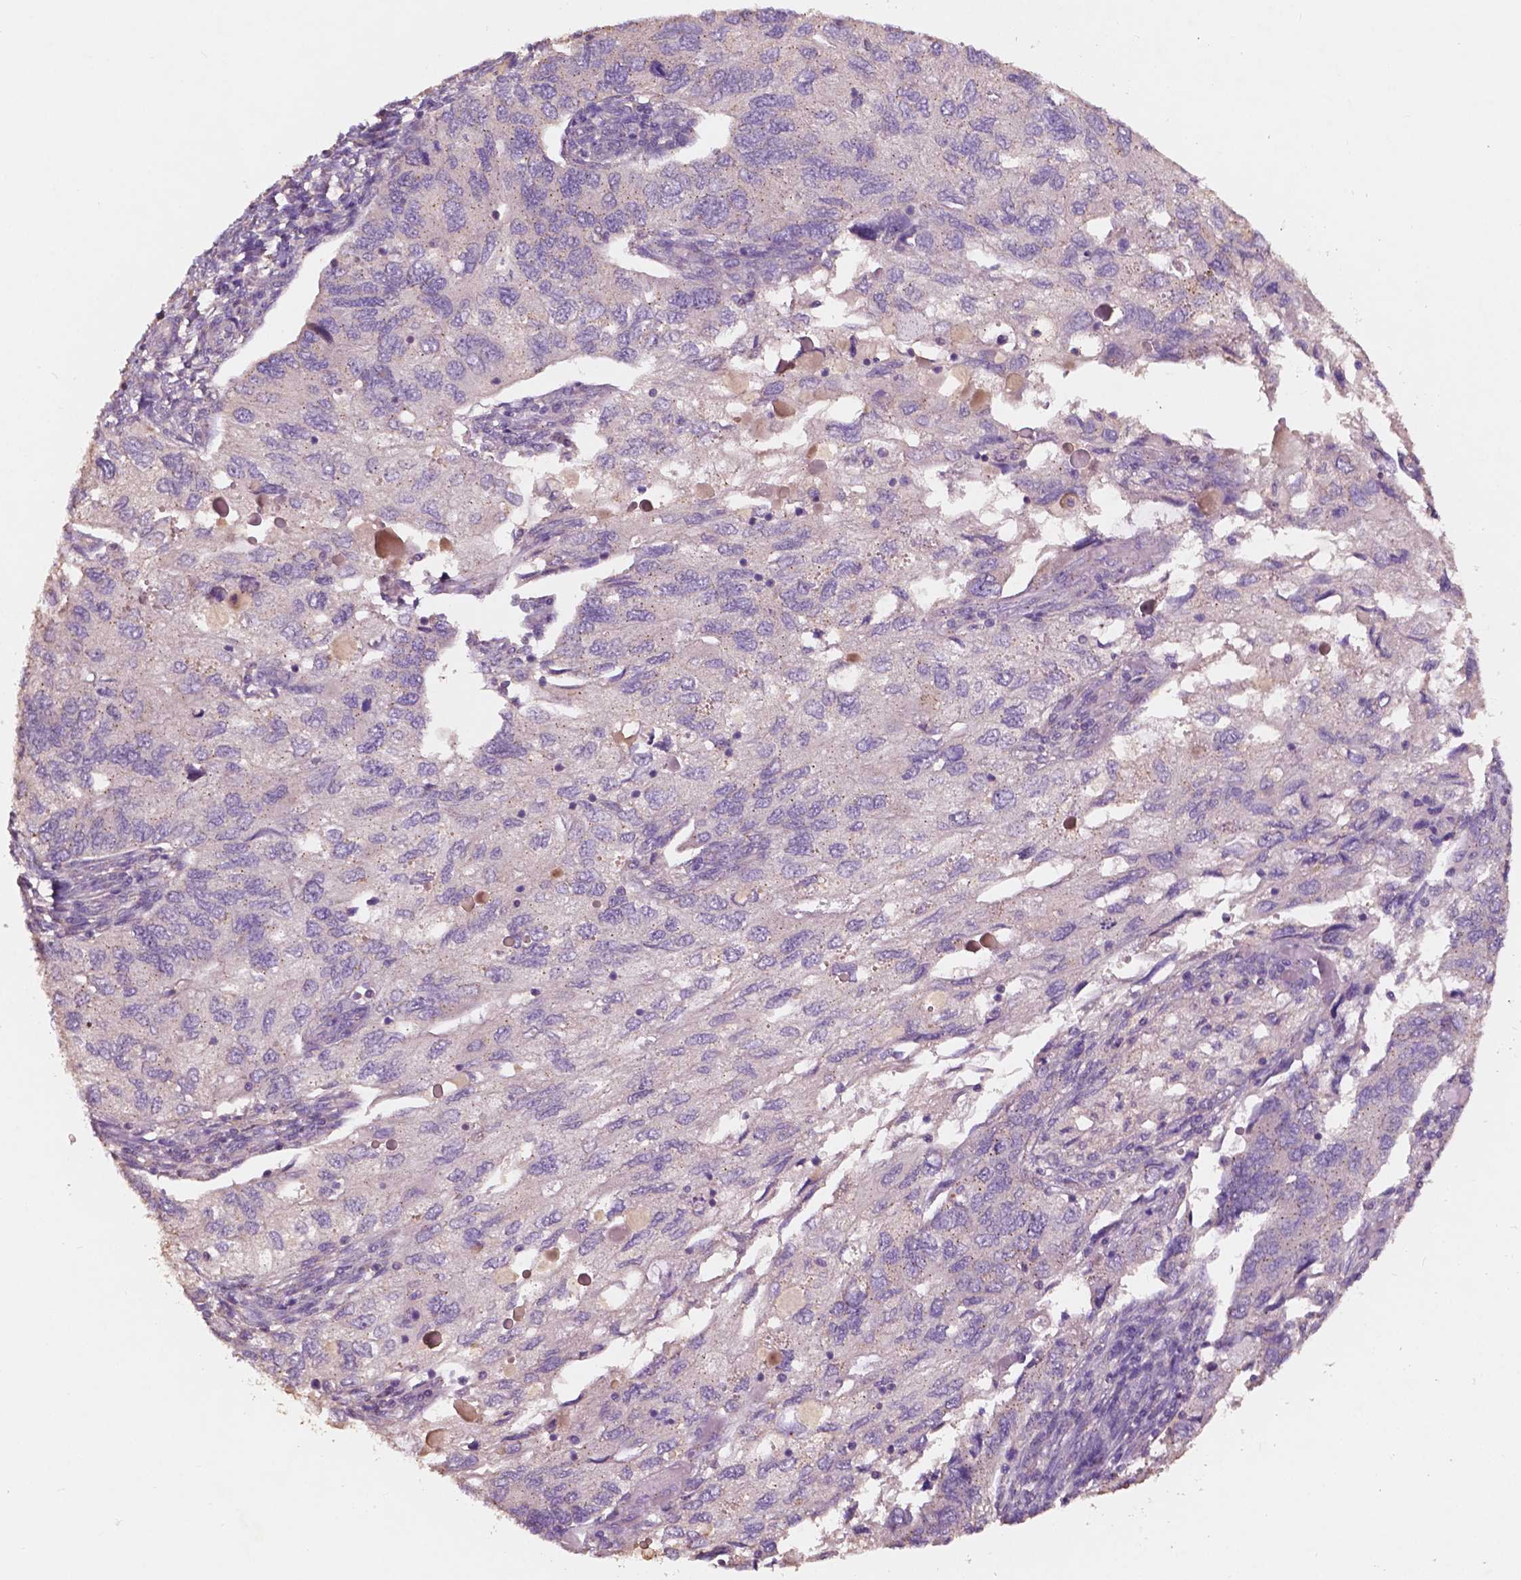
{"staining": {"intensity": "negative", "quantity": "none", "location": "none"}, "tissue": "endometrial cancer", "cell_type": "Tumor cells", "image_type": "cancer", "snomed": [{"axis": "morphology", "description": "Carcinoma, NOS"}, {"axis": "topography", "description": "Uterus"}], "caption": "Endometrial cancer was stained to show a protein in brown. There is no significant staining in tumor cells.", "gene": "CHPT1", "patient": {"sex": "female", "age": 76}}